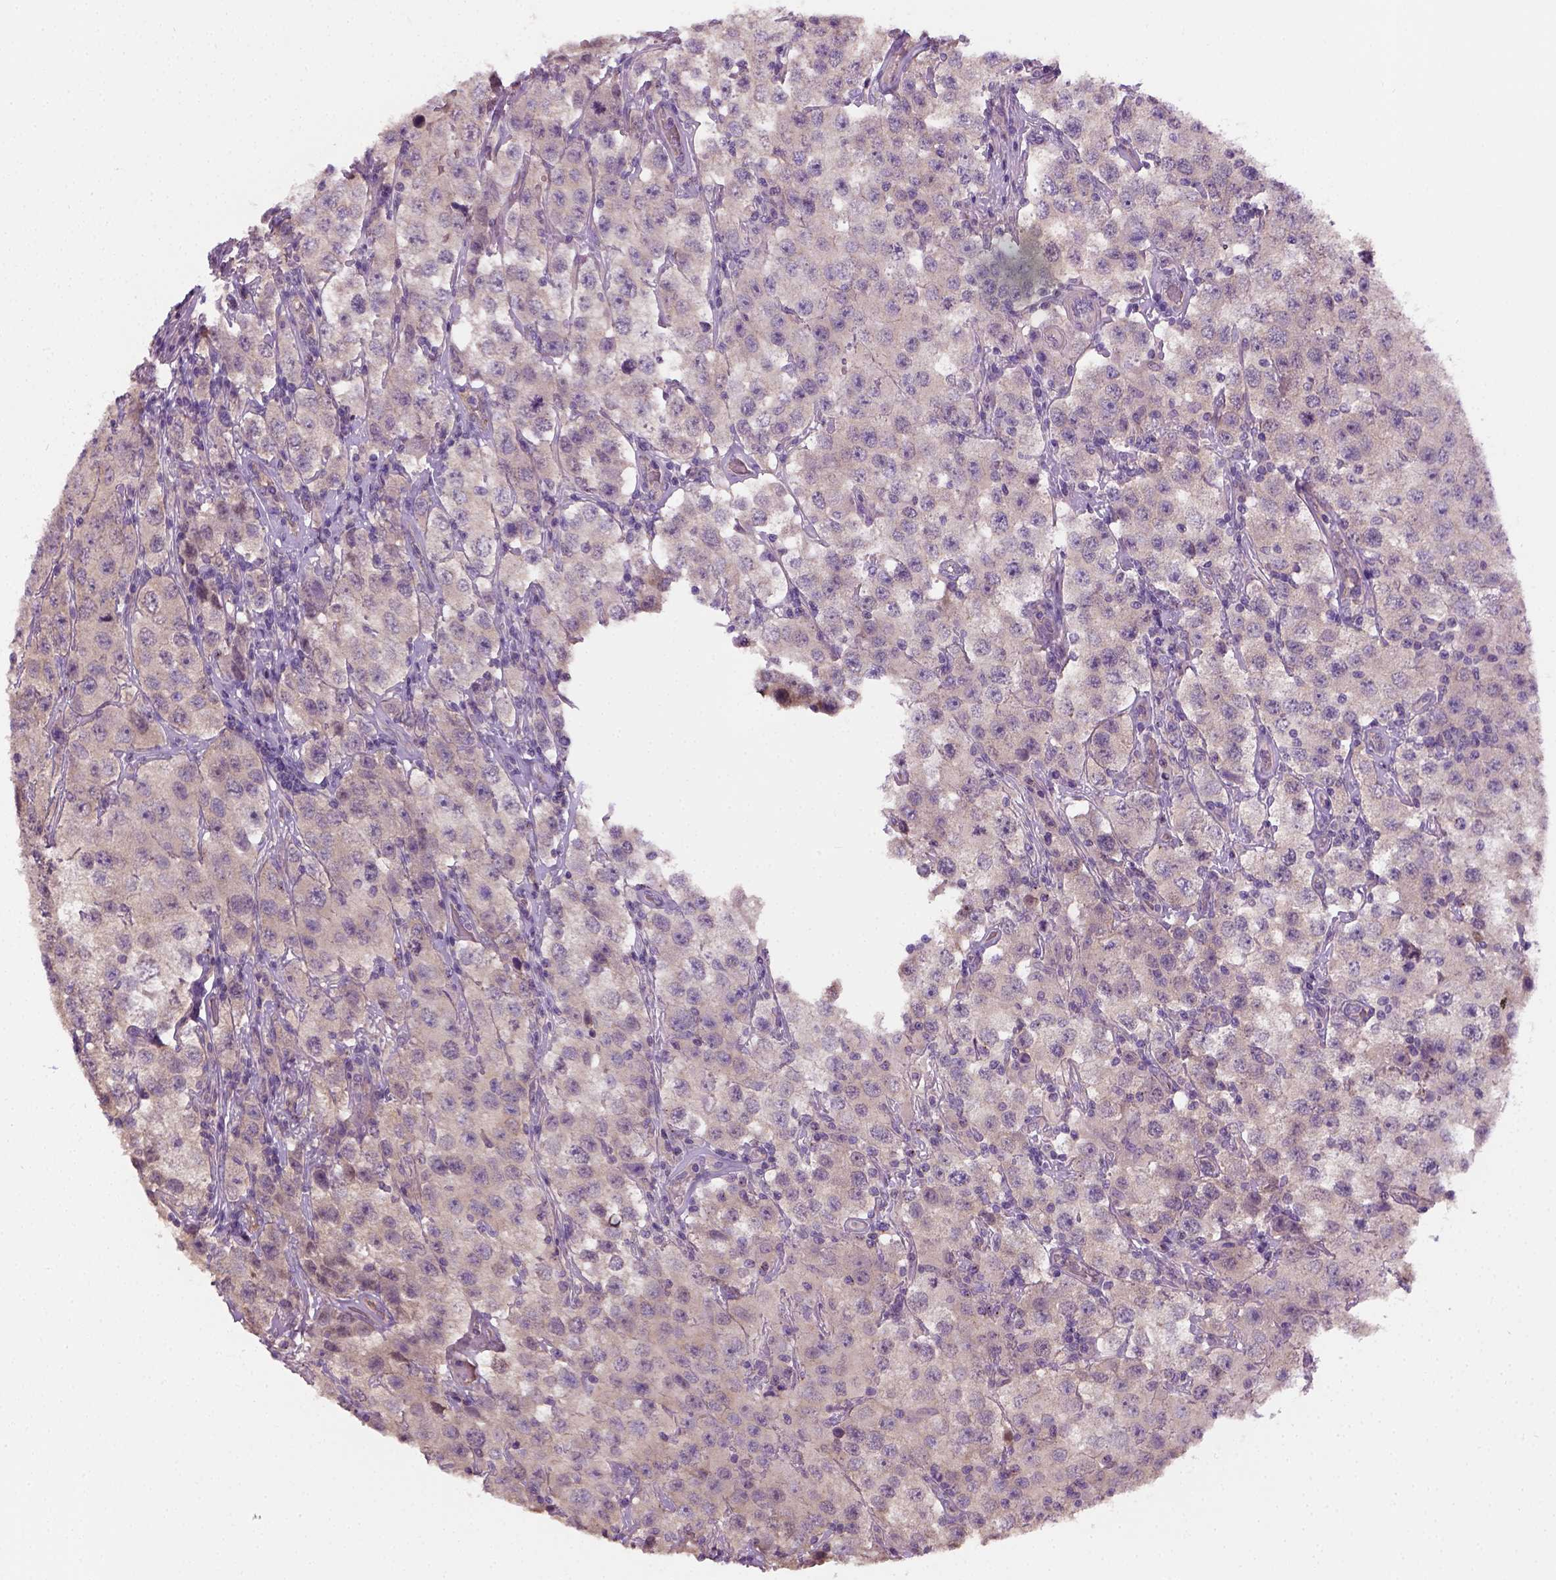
{"staining": {"intensity": "weak", "quantity": "25%-75%", "location": "cytoplasmic/membranous"}, "tissue": "testis cancer", "cell_type": "Tumor cells", "image_type": "cancer", "snomed": [{"axis": "morphology", "description": "Seminoma, NOS"}, {"axis": "topography", "description": "Testis"}], "caption": "This micrograph reveals immunohistochemistry staining of human testis cancer, with low weak cytoplasmic/membranous positivity in about 25%-75% of tumor cells.", "gene": "CRACR2A", "patient": {"sex": "male", "age": 52}}